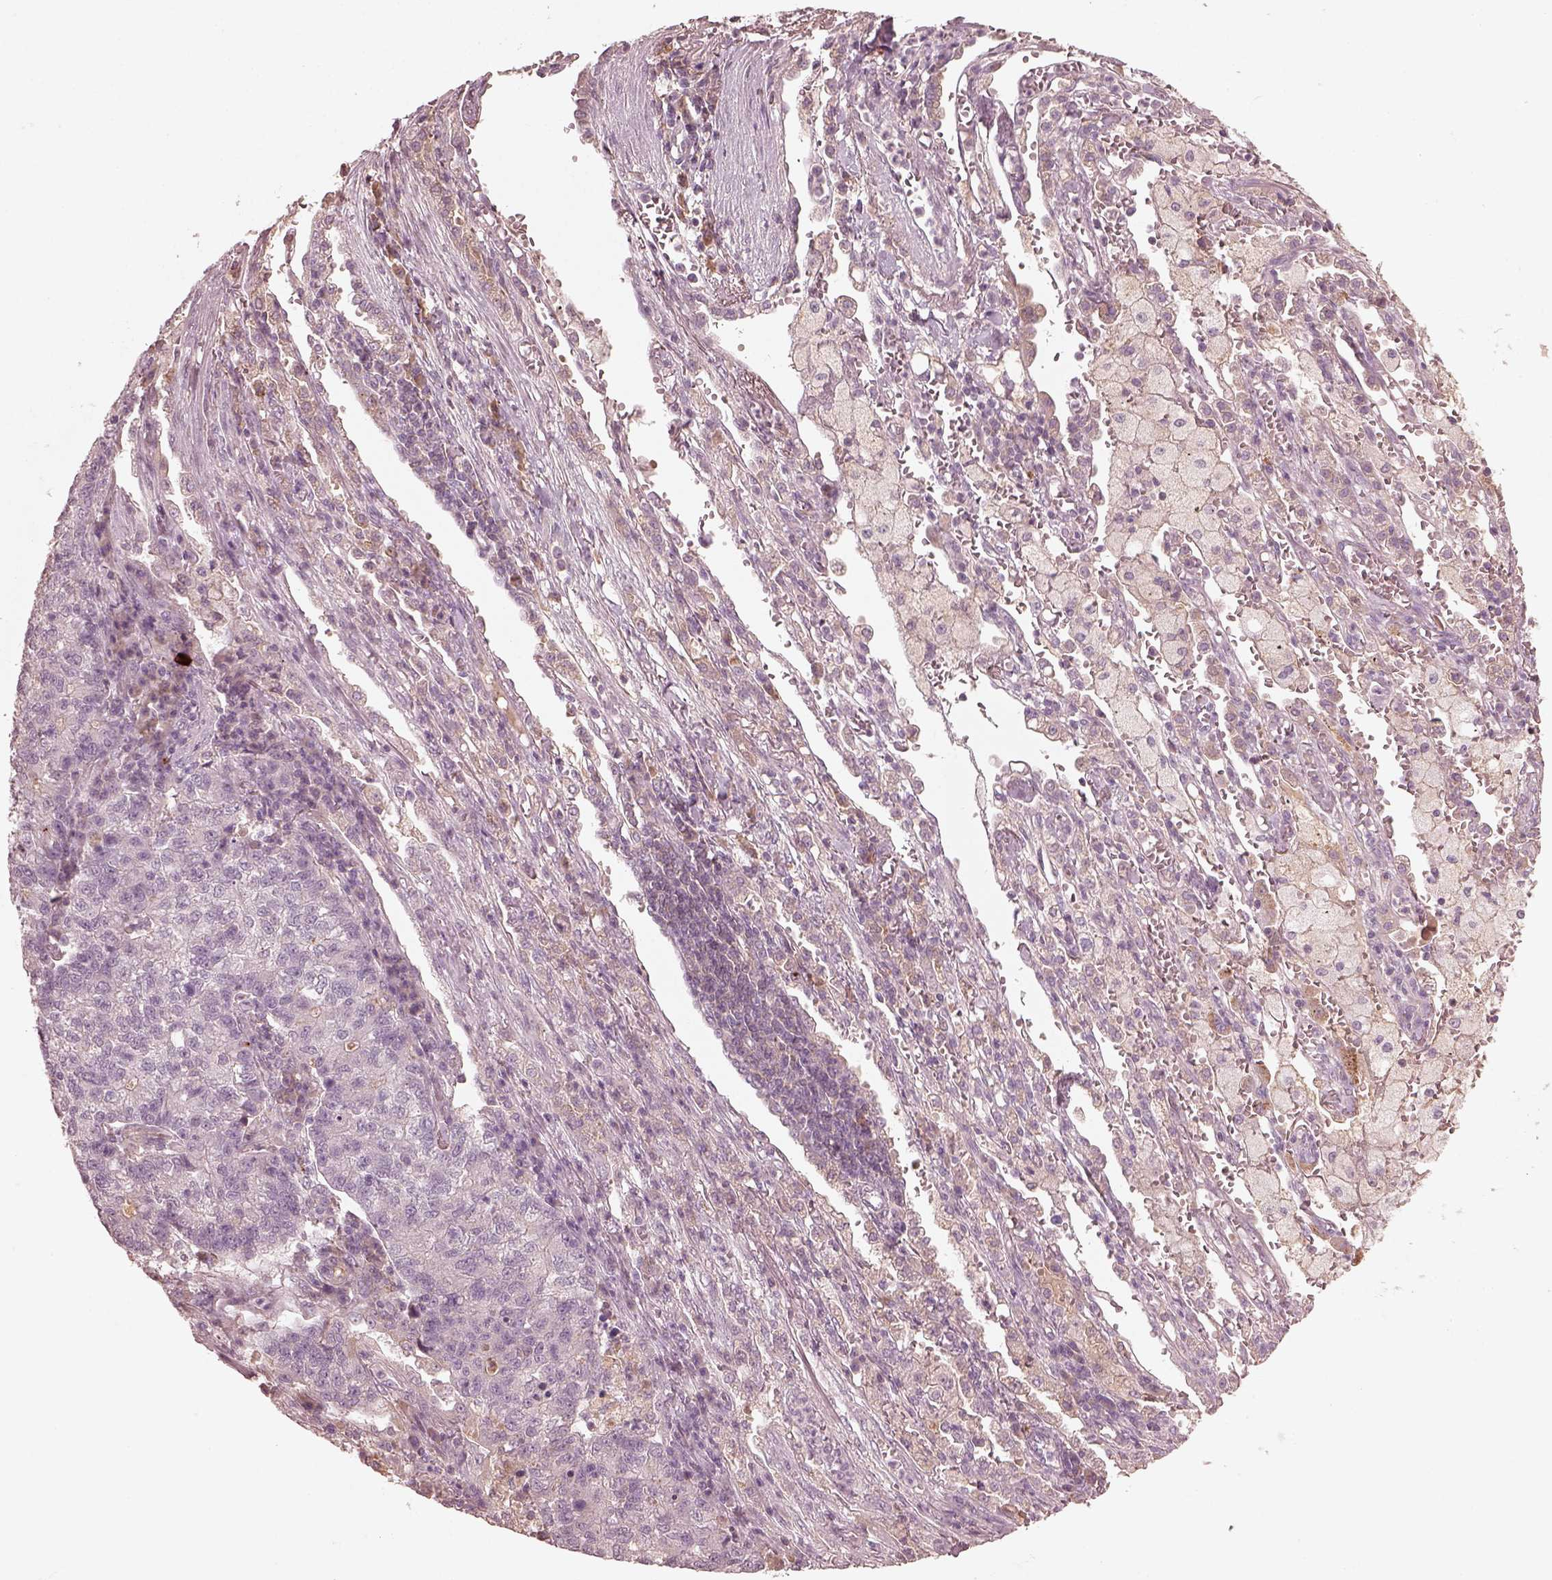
{"staining": {"intensity": "negative", "quantity": "none", "location": "none"}, "tissue": "lung cancer", "cell_type": "Tumor cells", "image_type": "cancer", "snomed": [{"axis": "morphology", "description": "Adenocarcinoma, NOS"}, {"axis": "topography", "description": "Lung"}], "caption": "Immunohistochemistry of lung adenocarcinoma reveals no expression in tumor cells.", "gene": "VWA5B1", "patient": {"sex": "male", "age": 57}}